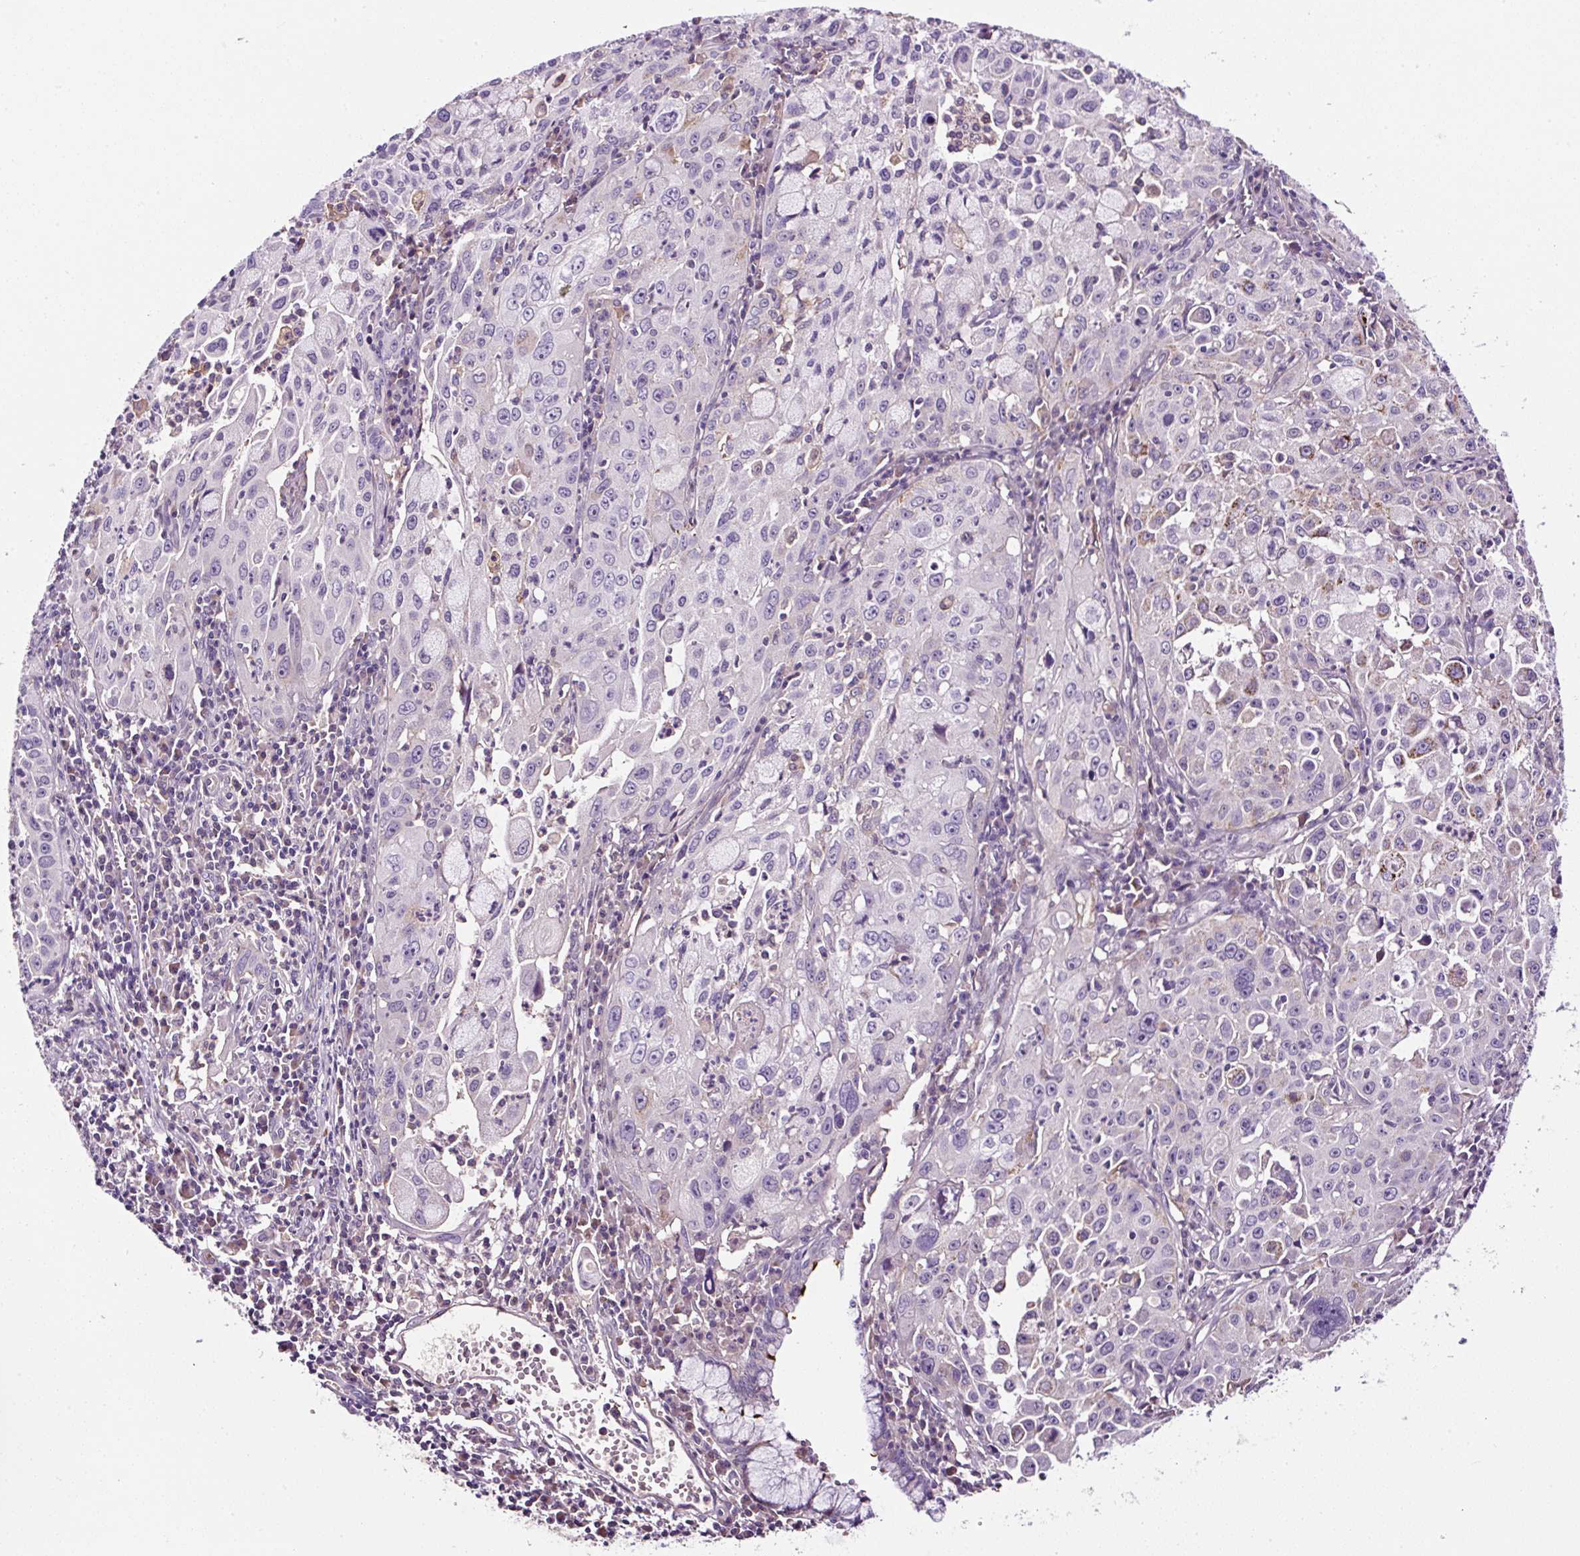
{"staining": {"intensity": "negative", "quantity": "none", "location": "none"}, "tissue": "cervical cancer", "cell_type": "Tumor cells", "image_type": "cancer", "snomed": [{"axis": "morphology", "description": "Squamous cell carcinoma, NOS"}, {"axis": "topography", "description": "Cervix"}], "caption": "High power microscopy image of an immunohistochemistry (IHC) micrograph of cervical cancer, revealing no significant expression in tumor cells.", "gene": "LRRC24", "patient": {"sex": "female", "age": 42}}